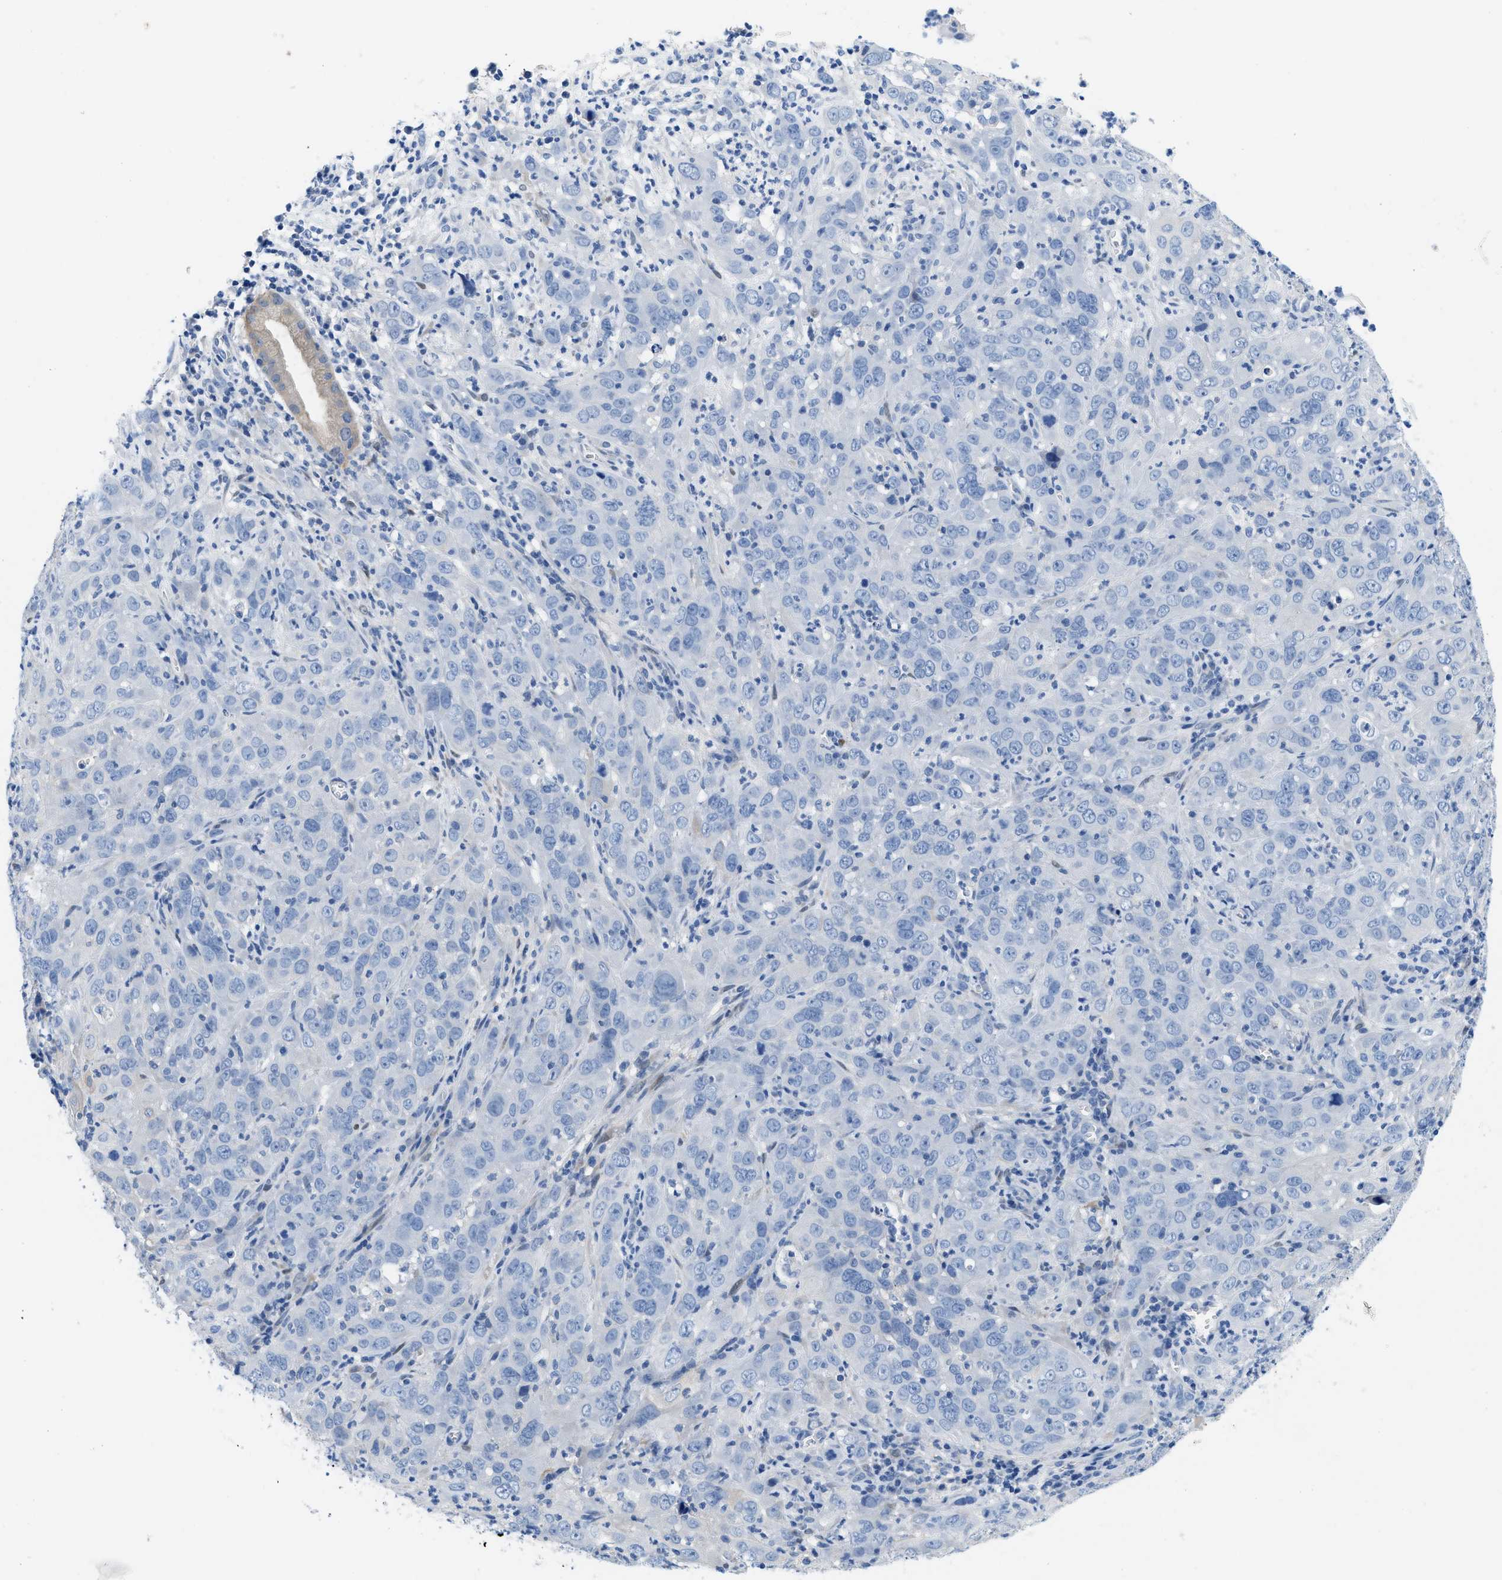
{"staining": {"intensity": "negative", "quantity": "none", "location": "none"}, "tissue": "cervical cancer", "cell_type": "Tumor cells", "image_type": "cancer", "snomed": [{"axis": "morphology", "description": "Squamous cell carcinoma, NOS"}, {"axis": "topography", "description": "Cervix"}], "caption": "Immunohistochemical staining of human cervical cancer shows no significant expression in tumor cells.", "gene": "BPGM", "patient": {"sex": "female", "age": 32}}